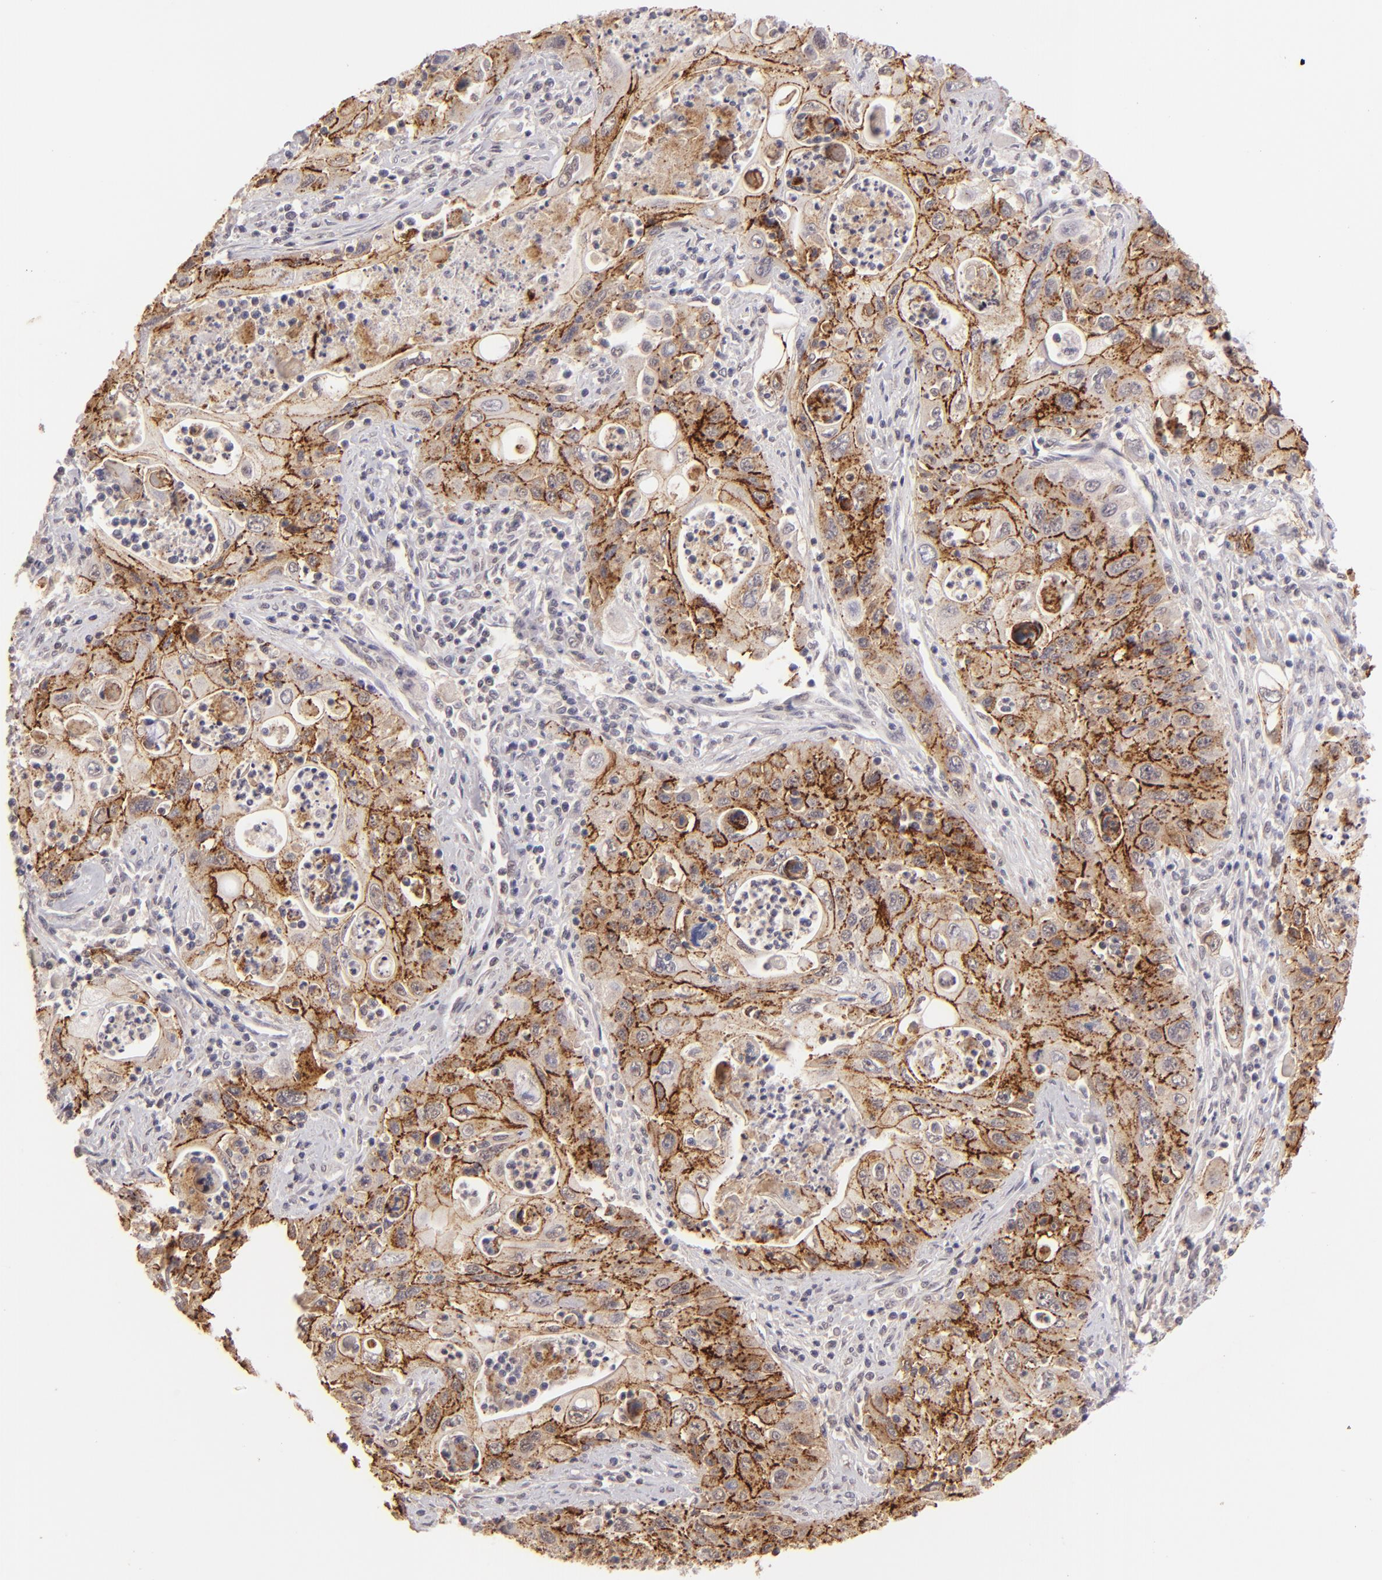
{"staining": {"intensity": "moderate", "quantity": ">75%", "location": "cytoplasmic/membranous"}, "tissue": "pancreatic cancer", "cell_type": "Tumor cells", "image_type": "cancer", "snomed": [{"axis": "morphology", "description": "Adenocarcinoma, NOS"}, {"axis": "topography", "description": "Pancreas"}], "caption": "Pancreatic adenocarcinoma tissue reveals moderate cytoplasmic/membranous staining in about >75% of tumor cells, visualized by immunohistochemistry.", "gene": "CLDN1", "patient": {"sex": "male", "age": 70}}